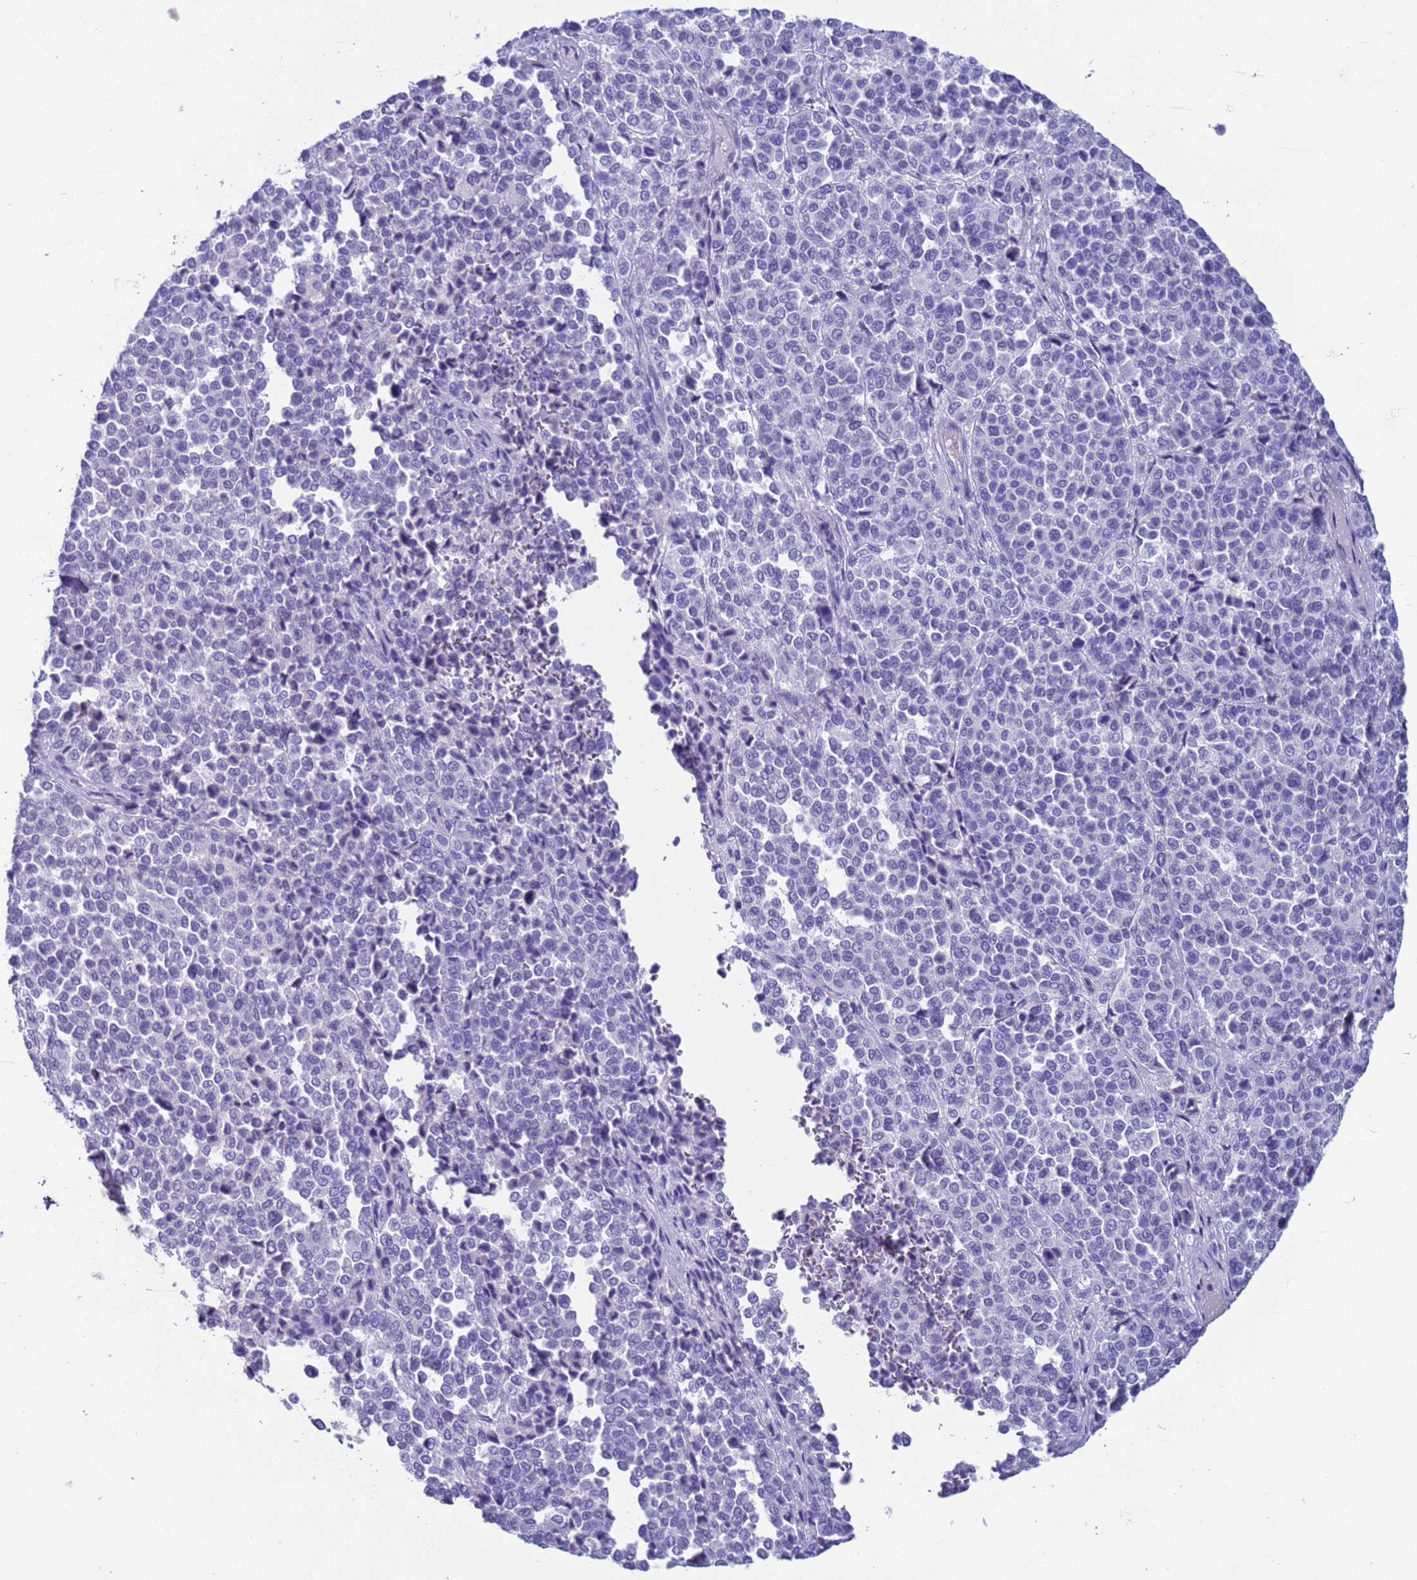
{"staining": {"intensity": "negative", "quantity": "none", "location": "none"}, "tissue": "melanoma", "cell_type": "Tumor cells", "image_type": "cancer", "snomed": [{"axis": "morphology", "description": "Malignant melanoma, Metastatic site"}, {"axis": "topography", "description": "Pancreas"}], "caption": "Tumor cells show no significant expression in melanoma.", "gene": "CKM", "patient": {"sex": "female", "age": 30}}